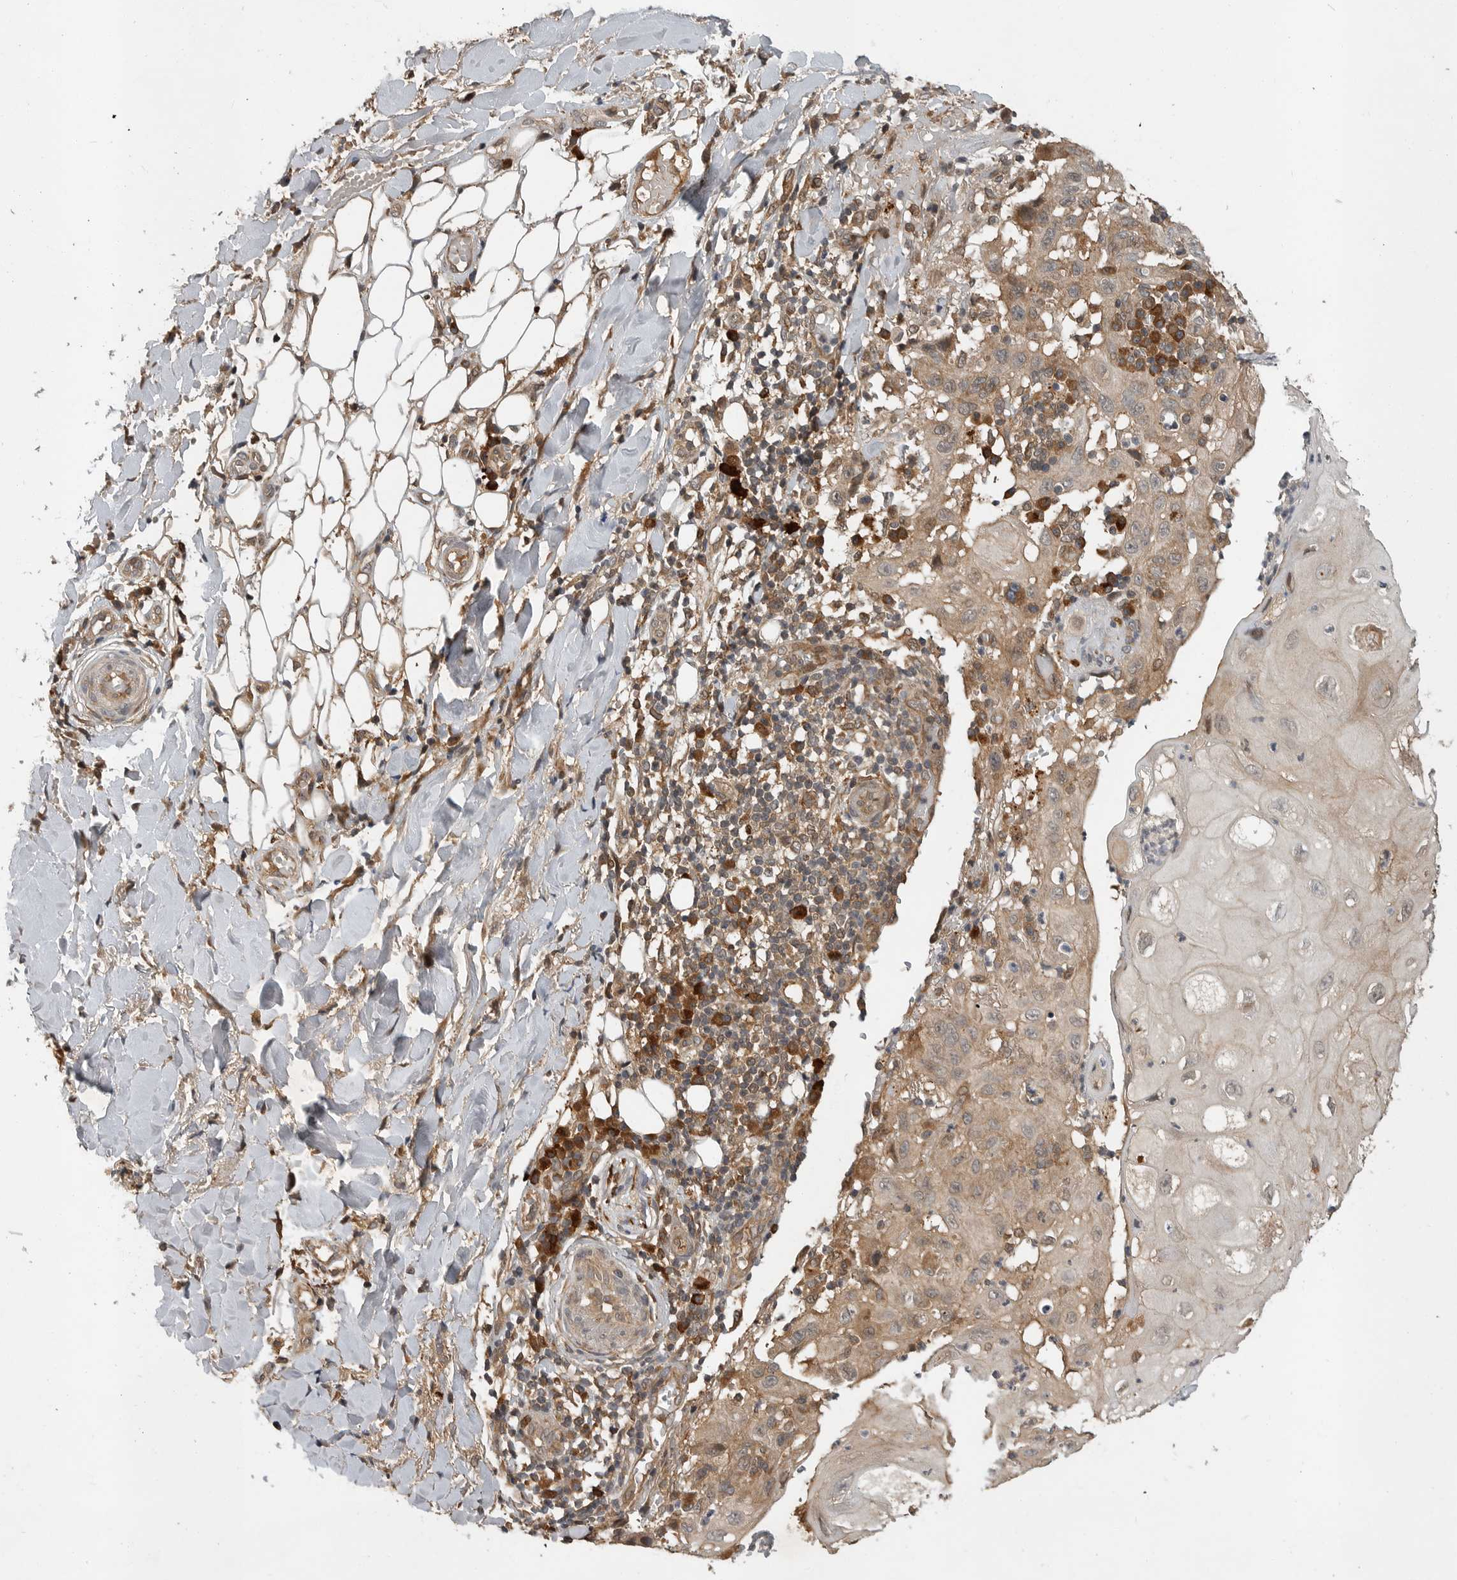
{"staining": {"intensity": "weak", "quantity": ">75%", "location": "cytoplasmic/membranous"}, "tissue": "skin cancer", "cell_type": "Tumor cells", "image_type": "cancer", "snomed": [{"axis": "morphology", "description": "Normal tissue, NOS"}, {"axis": "morphology", "description": "Squamous cell carcinoma, NOS"}, {"axis": "topography", "description": "Skin"}], "caption": "Immunohistochemical staining of squamous cell carcinoma (skin) shows low levels of weak cytoplasmic/membranous protein positivity in about >75% of tumor cells. (brown staining indicates protein expression, while blue staining denotes nuclei).", "gene": "OSBPL9", "patient": {"sex": "female", "age": 96}}